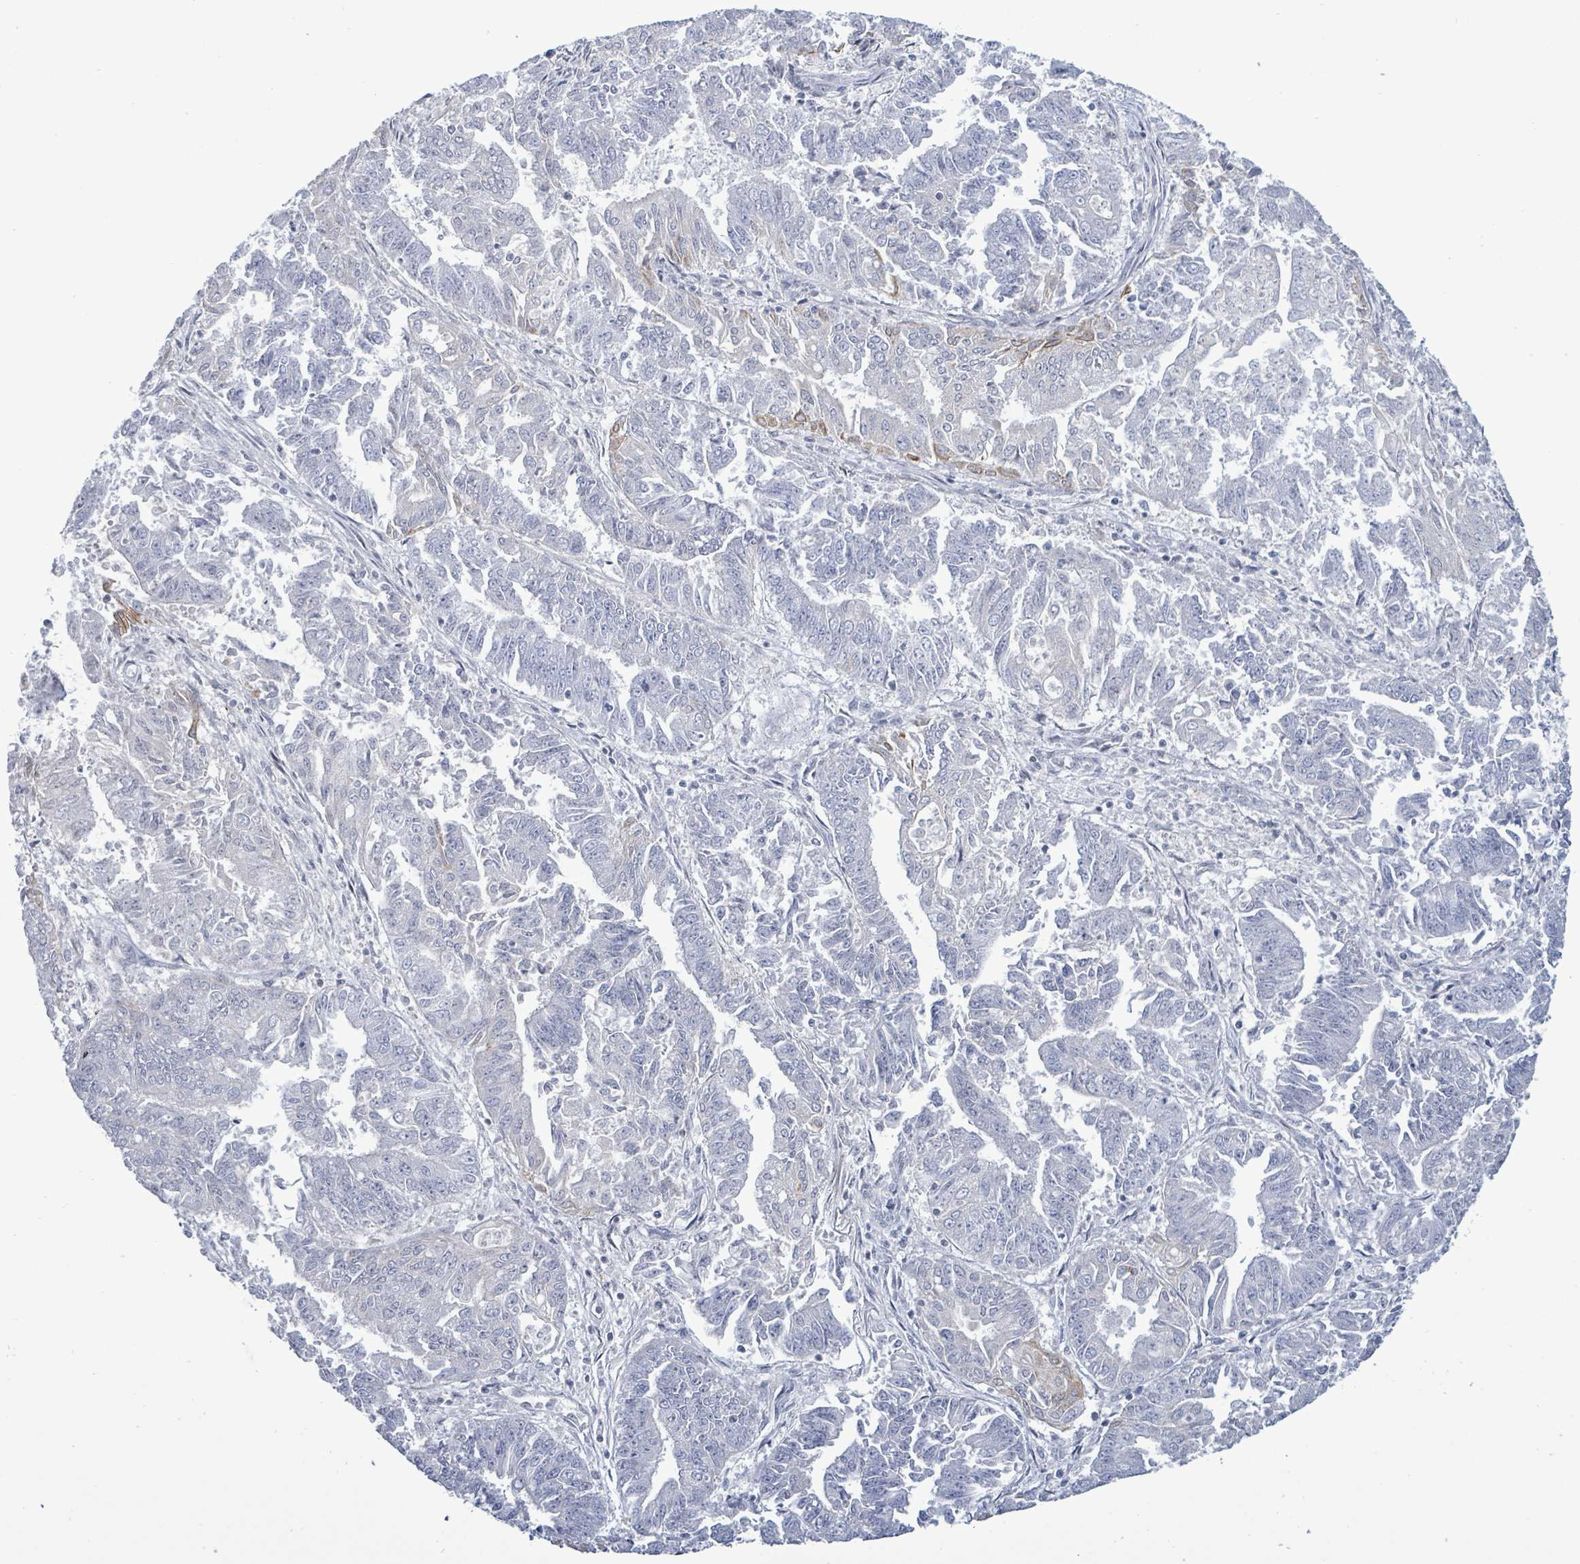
{"staining": {"intensity": "moderate", "quantity": "<25%", "location": "cytoplasmic/membranous"}, "tissue": "endometrial cancer", "cell_type": "Tumor cells", "image_type": "cancer", "snomed": [{"axis": "morphology", "description": "Adenocarcinoma, NOS"}, {"axis": "topography", "description": "Endometrium"}], "caption": "Immunohistochemical staining of human endometrial cancer (adenocarcinoma) reveals moderate cytoplasmic/membranous protein staining in about <25% of tumor cells.", "gene": "NTN3", "patient": {"sex": "female", "age": 73}}